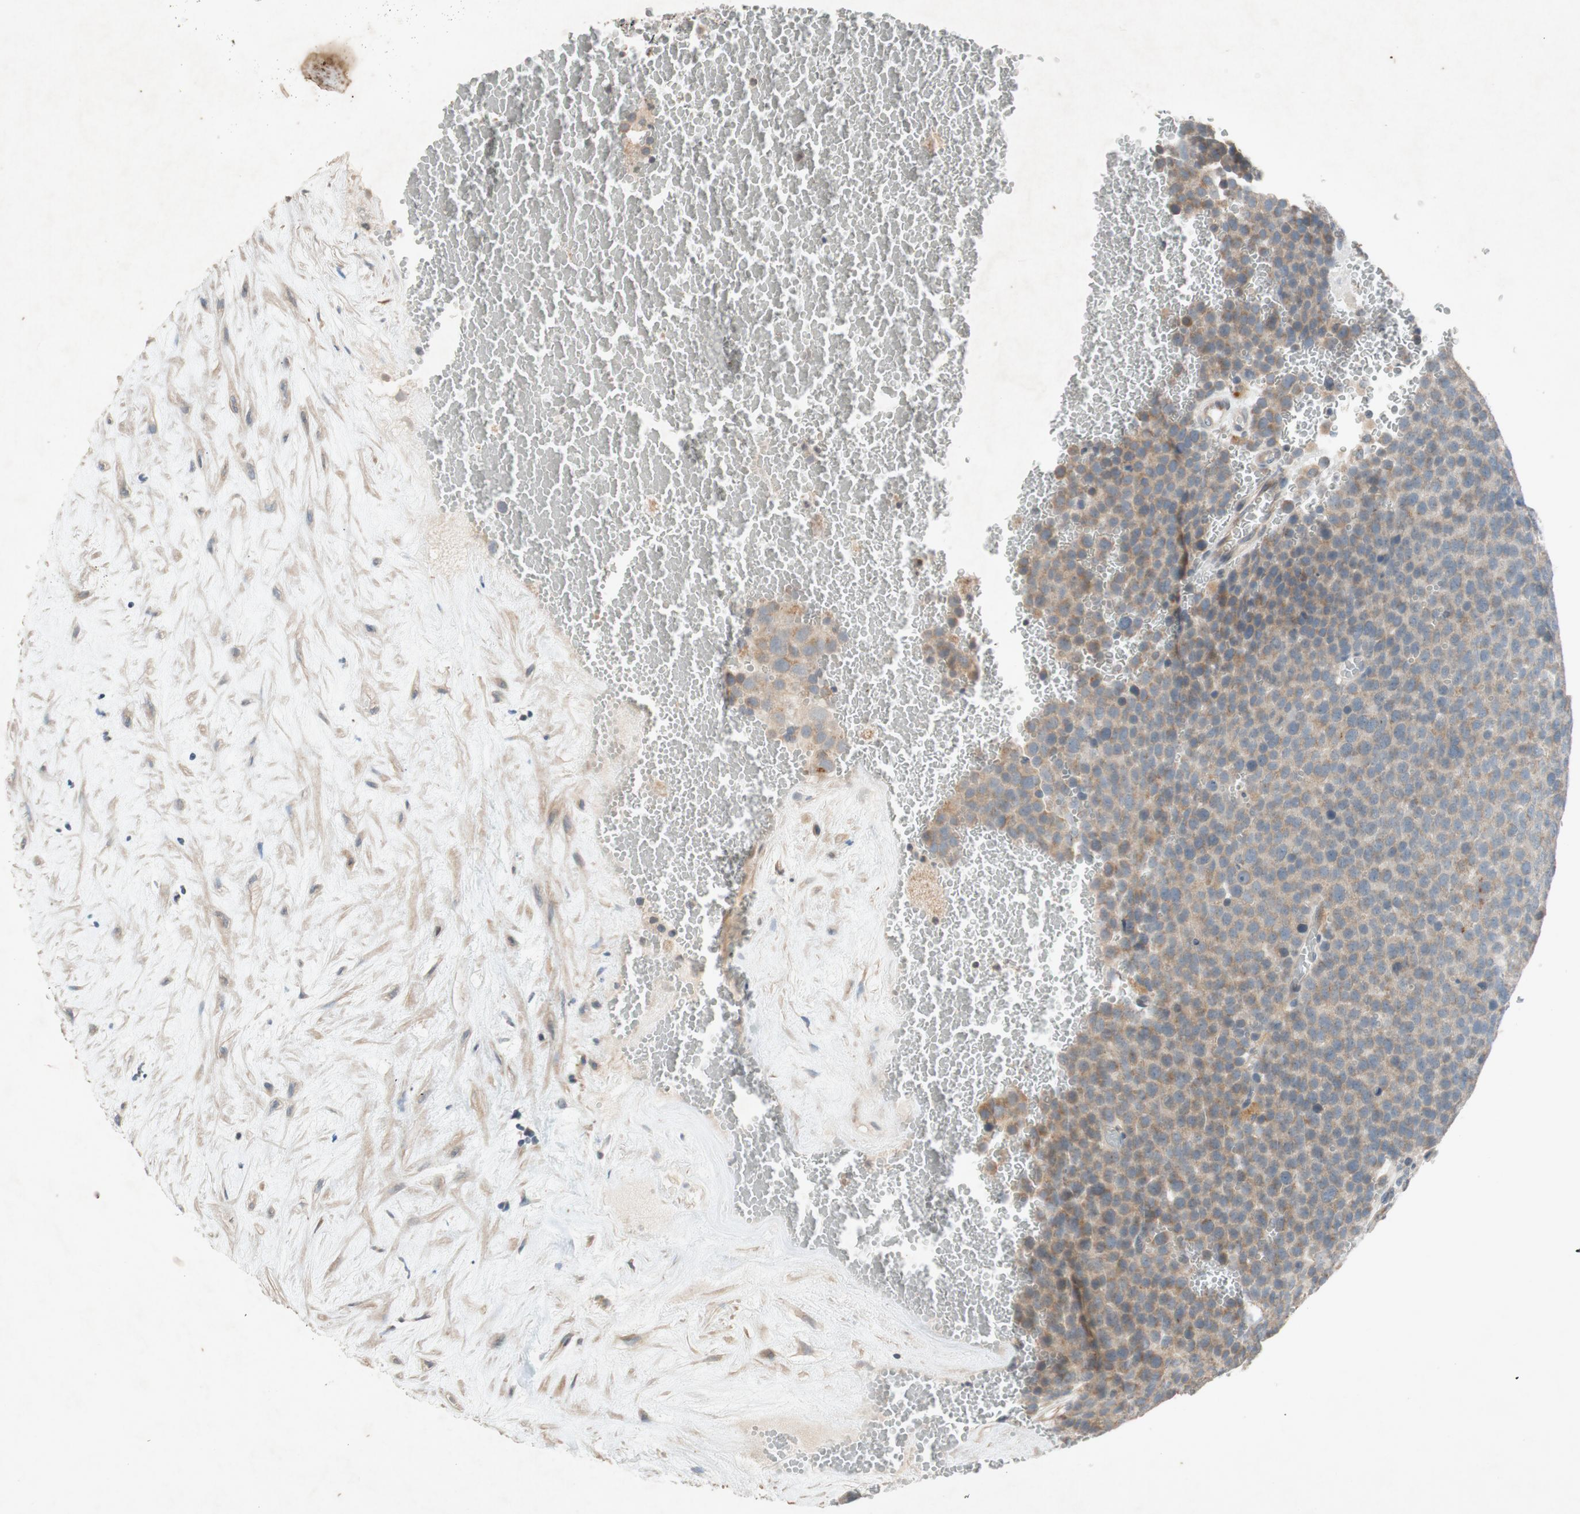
{"staining": {"intensity": "moderate", "quantity": ">75%", "location": "cytoplasmic/membranous"}, "tissue": "testis cancer", "cell_type": "Tumor cells", "image_type": "cancer", "snomed": [{"axis": "morphology", "description": "Seminoma, NOS"}, {"axis": "topography", "description": "Testis"}], "caption": "Protein expression analysis of human seminoma (testis) reveals moderate cytoplasmic/membranous positivity in about >75% of tumor cells.", "gene": "ATP2C1", "patient": {"sex": "male", "age": 71}}